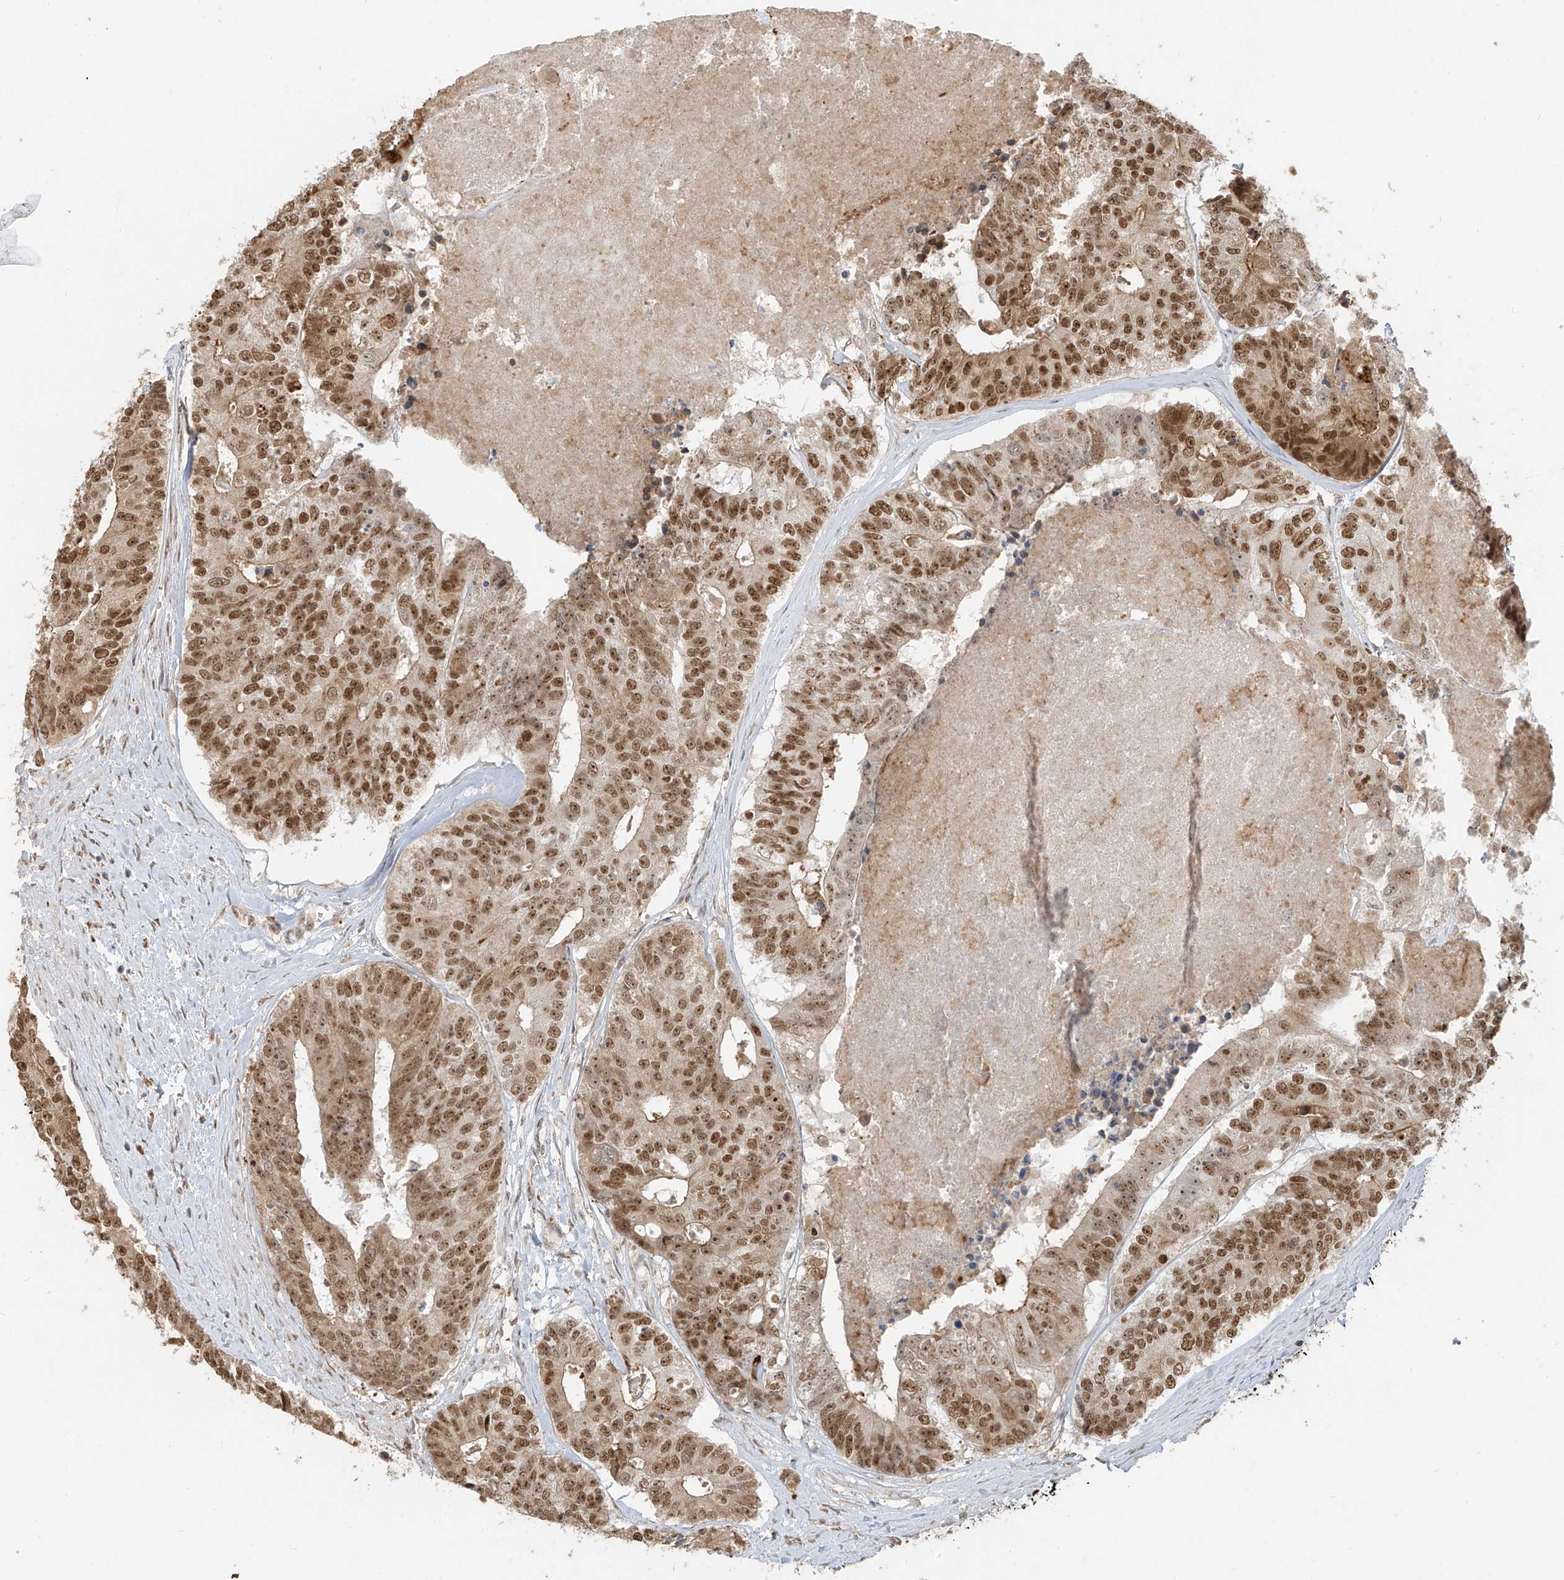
{"staining": {"intensity": "moderate", "quantity": ">75%", "location": "nuclear"}, "tissue": "colorectal cancer", "cell_type": "Tumor cells", "image_type": "cancer", "snomed": [{"axis": "morphology", "description": "Adenocarcinoma, NOS"}, {"axis": "topography", "description": "Colon"}], "caption": "Immunohistochemistry (IHC) of adenocarcinoma (colorectal) reveals medium levels of moderate nuclear expression in about >75% of tumor cells.", "gene": "ZMYM2", "patient": {"sex": "female", "age": 67}}